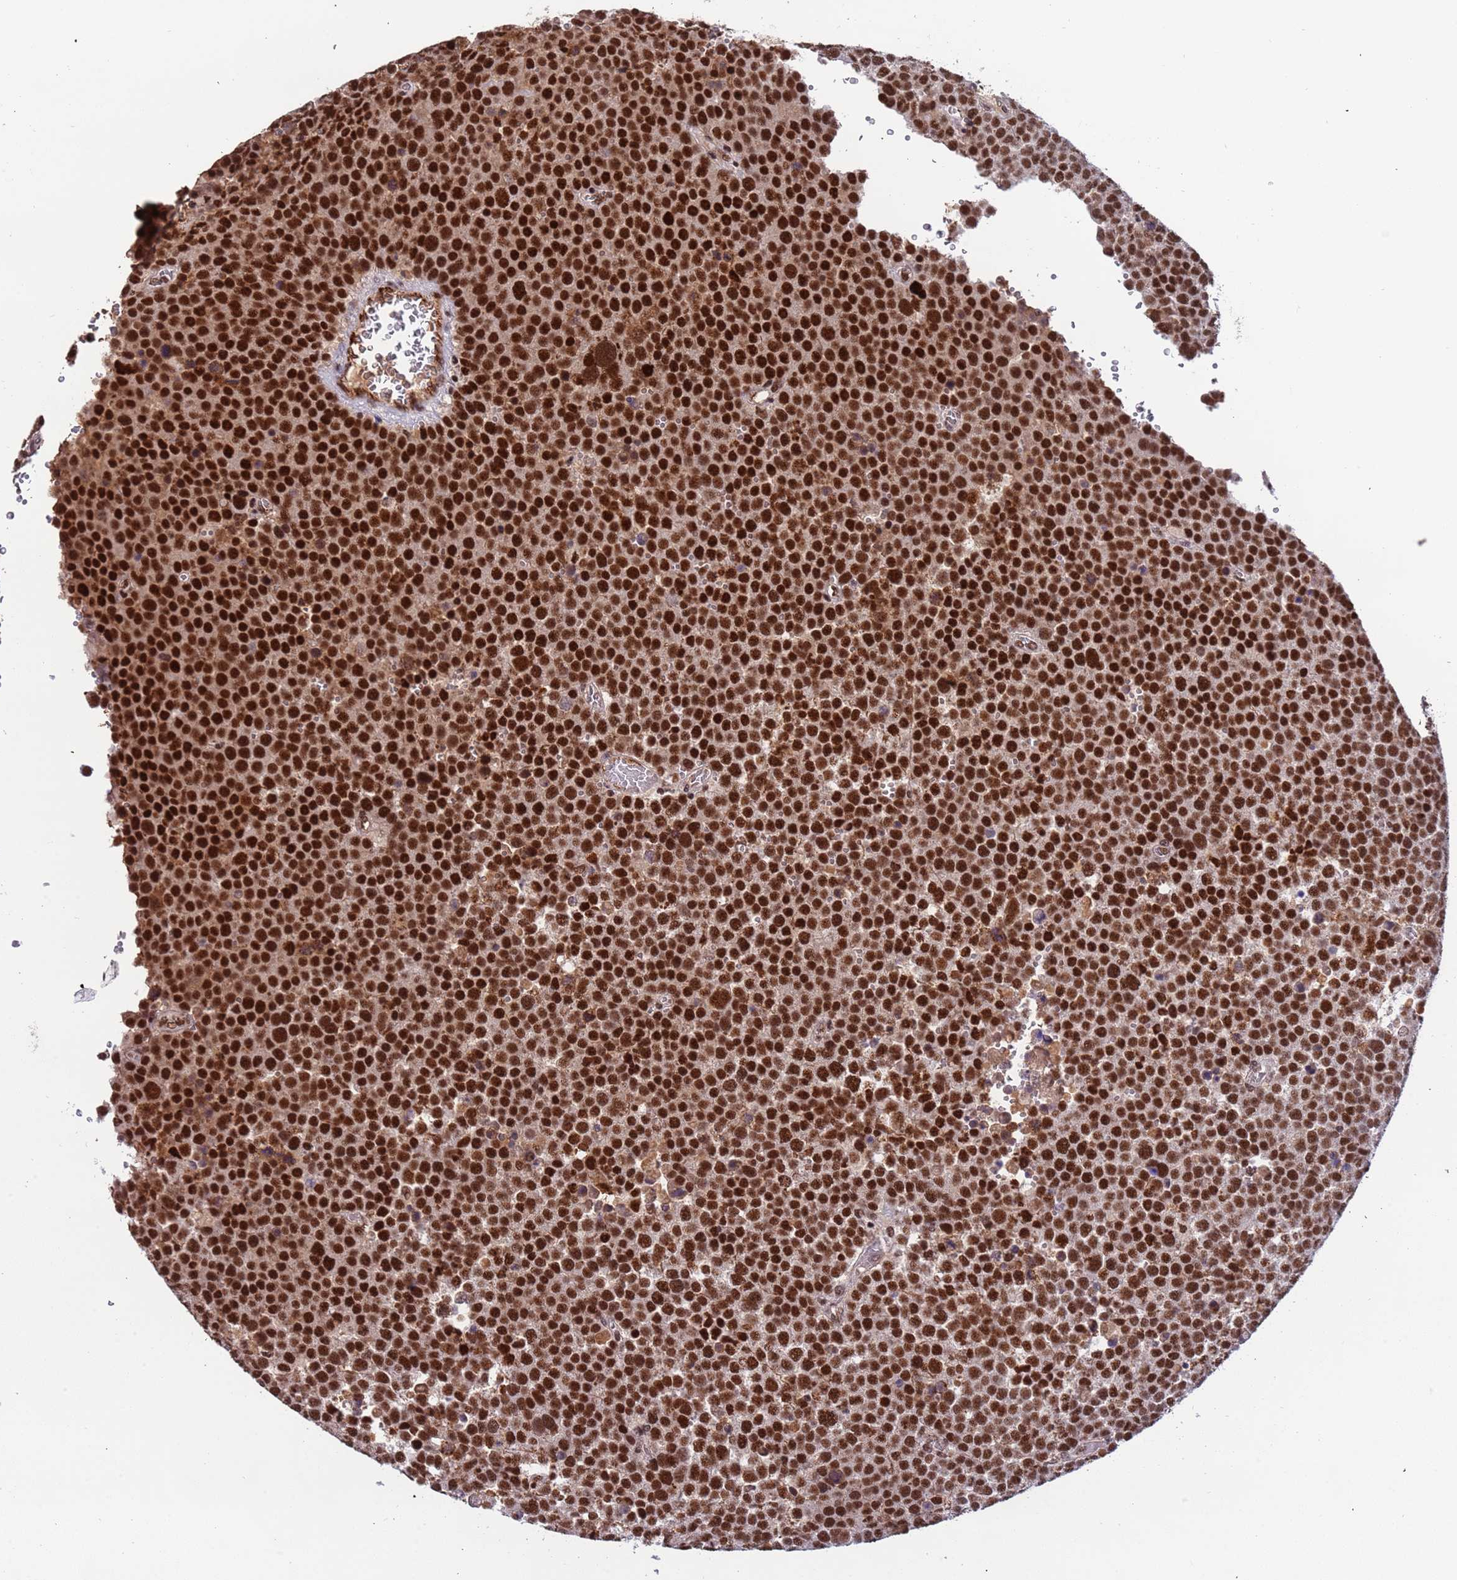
{"staining": {"intensity": "strong", "quantity": ">75%", "location": "nuclear"}, "tissue": "testis cancer", "cell_type": "Tumor cells", "image_type": "cancer", "snomed": [{"axis": "morphology", "description": "Seminoma, NOS"}, {"axis": "topography", "description": "Testis"}], "caption": "The immunohistochemical stain highlights strong nuclear positivity in tumor cells of testis cancer (seminoma) tissue.", "gene": "SRRT", "patient": {"sex": "male", "age": 71}}